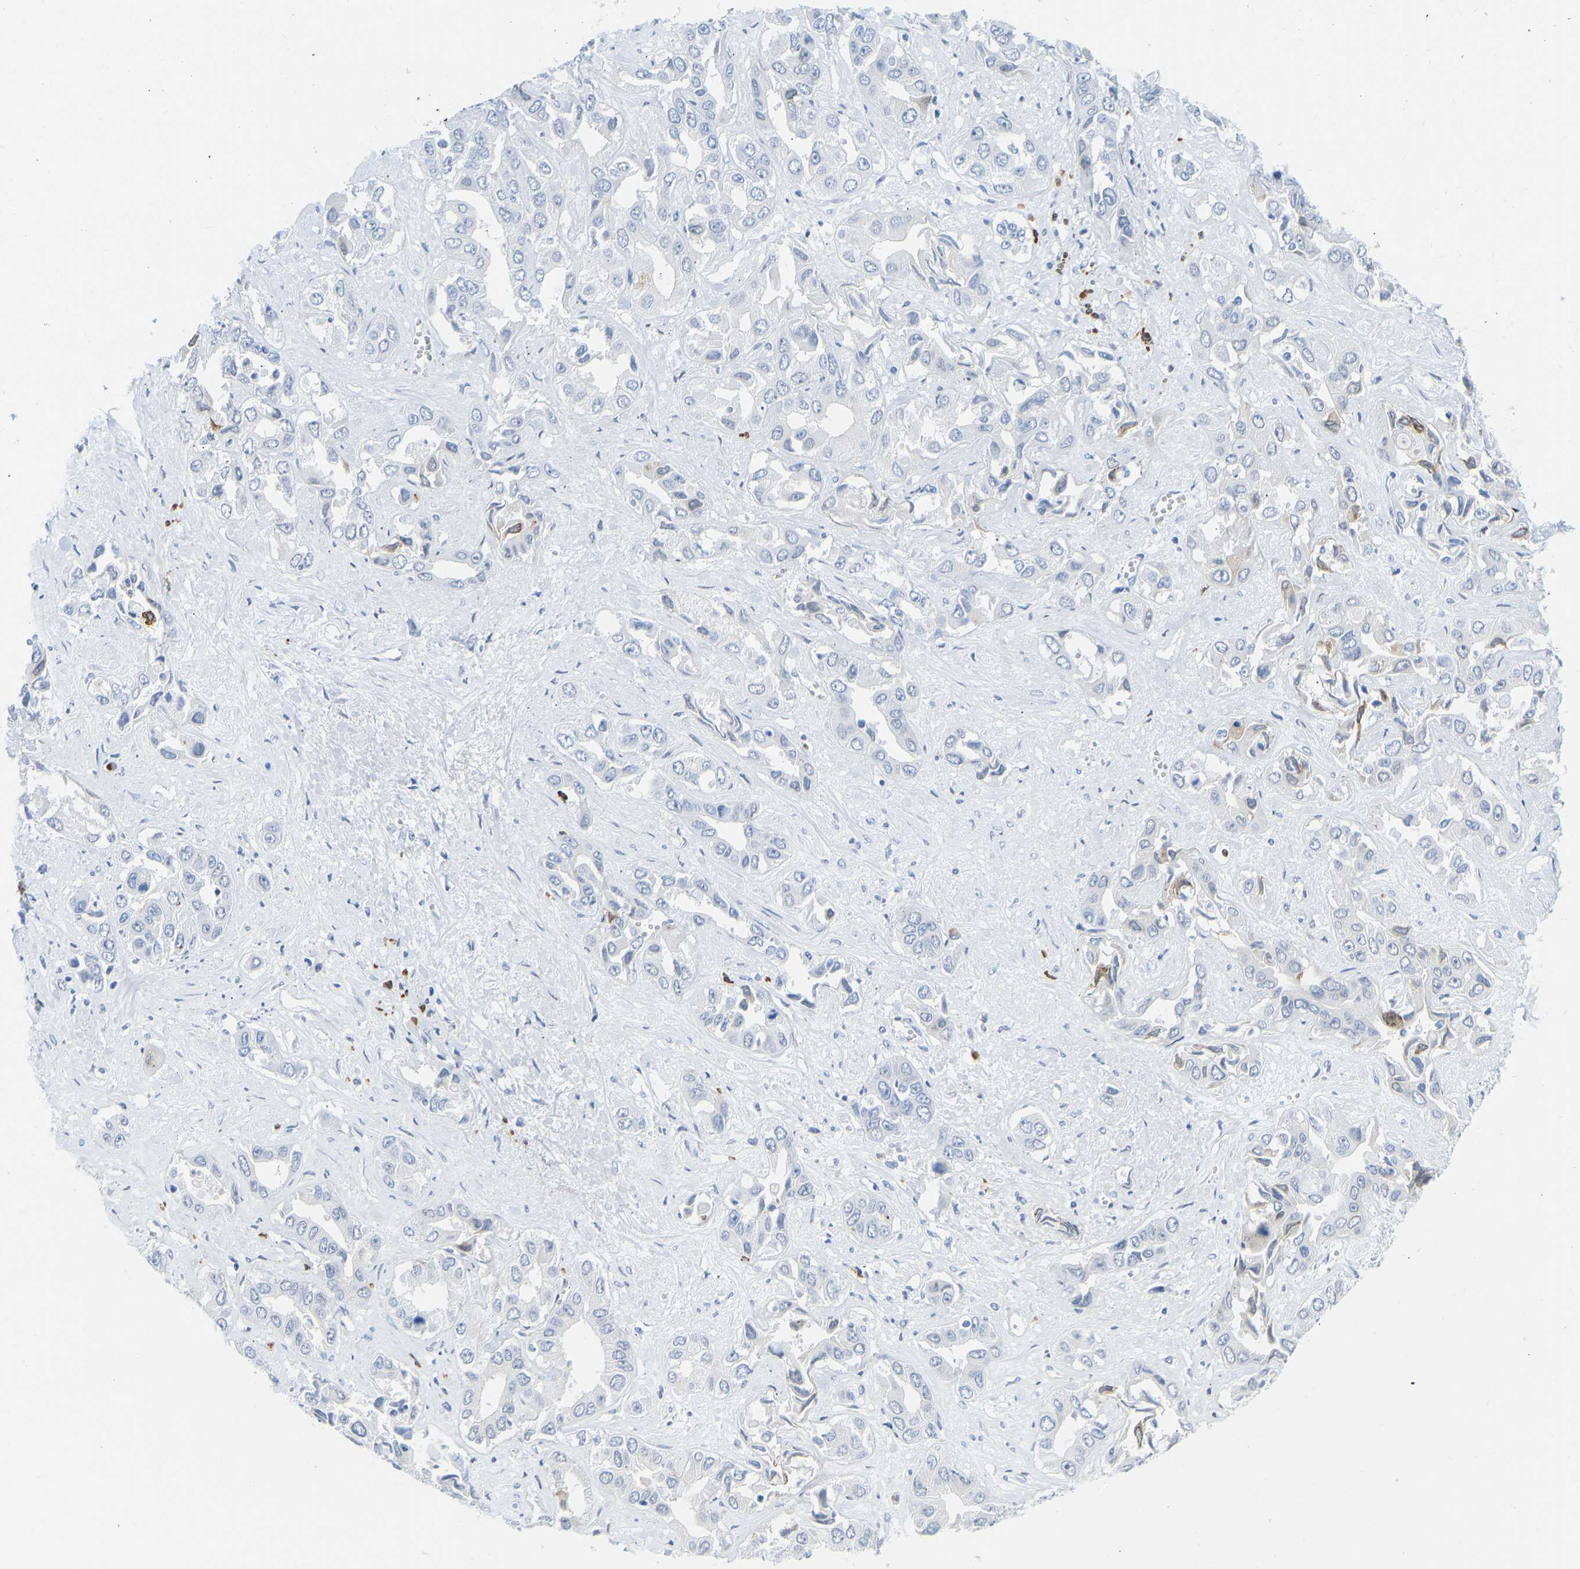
{"staining": {"intensity": "weak", "quantity": "<25%", "location": "cytoplasmic/membranous"}, "tissue": "liver cancer", "cell_type": "Tumor cells", "image_type": "cancer", "snomed": [{"axis": "morphology", "description": "Cholangiocarcinoma"}, {"axis": "topography", "description": "Liver"}], "caption": "DAB immunohistochemical staining of liver cancer demonstrates no significant staining in tumor cells.", "gene": "HDAC5", "patient": {"sex": "female", "age": 52}}